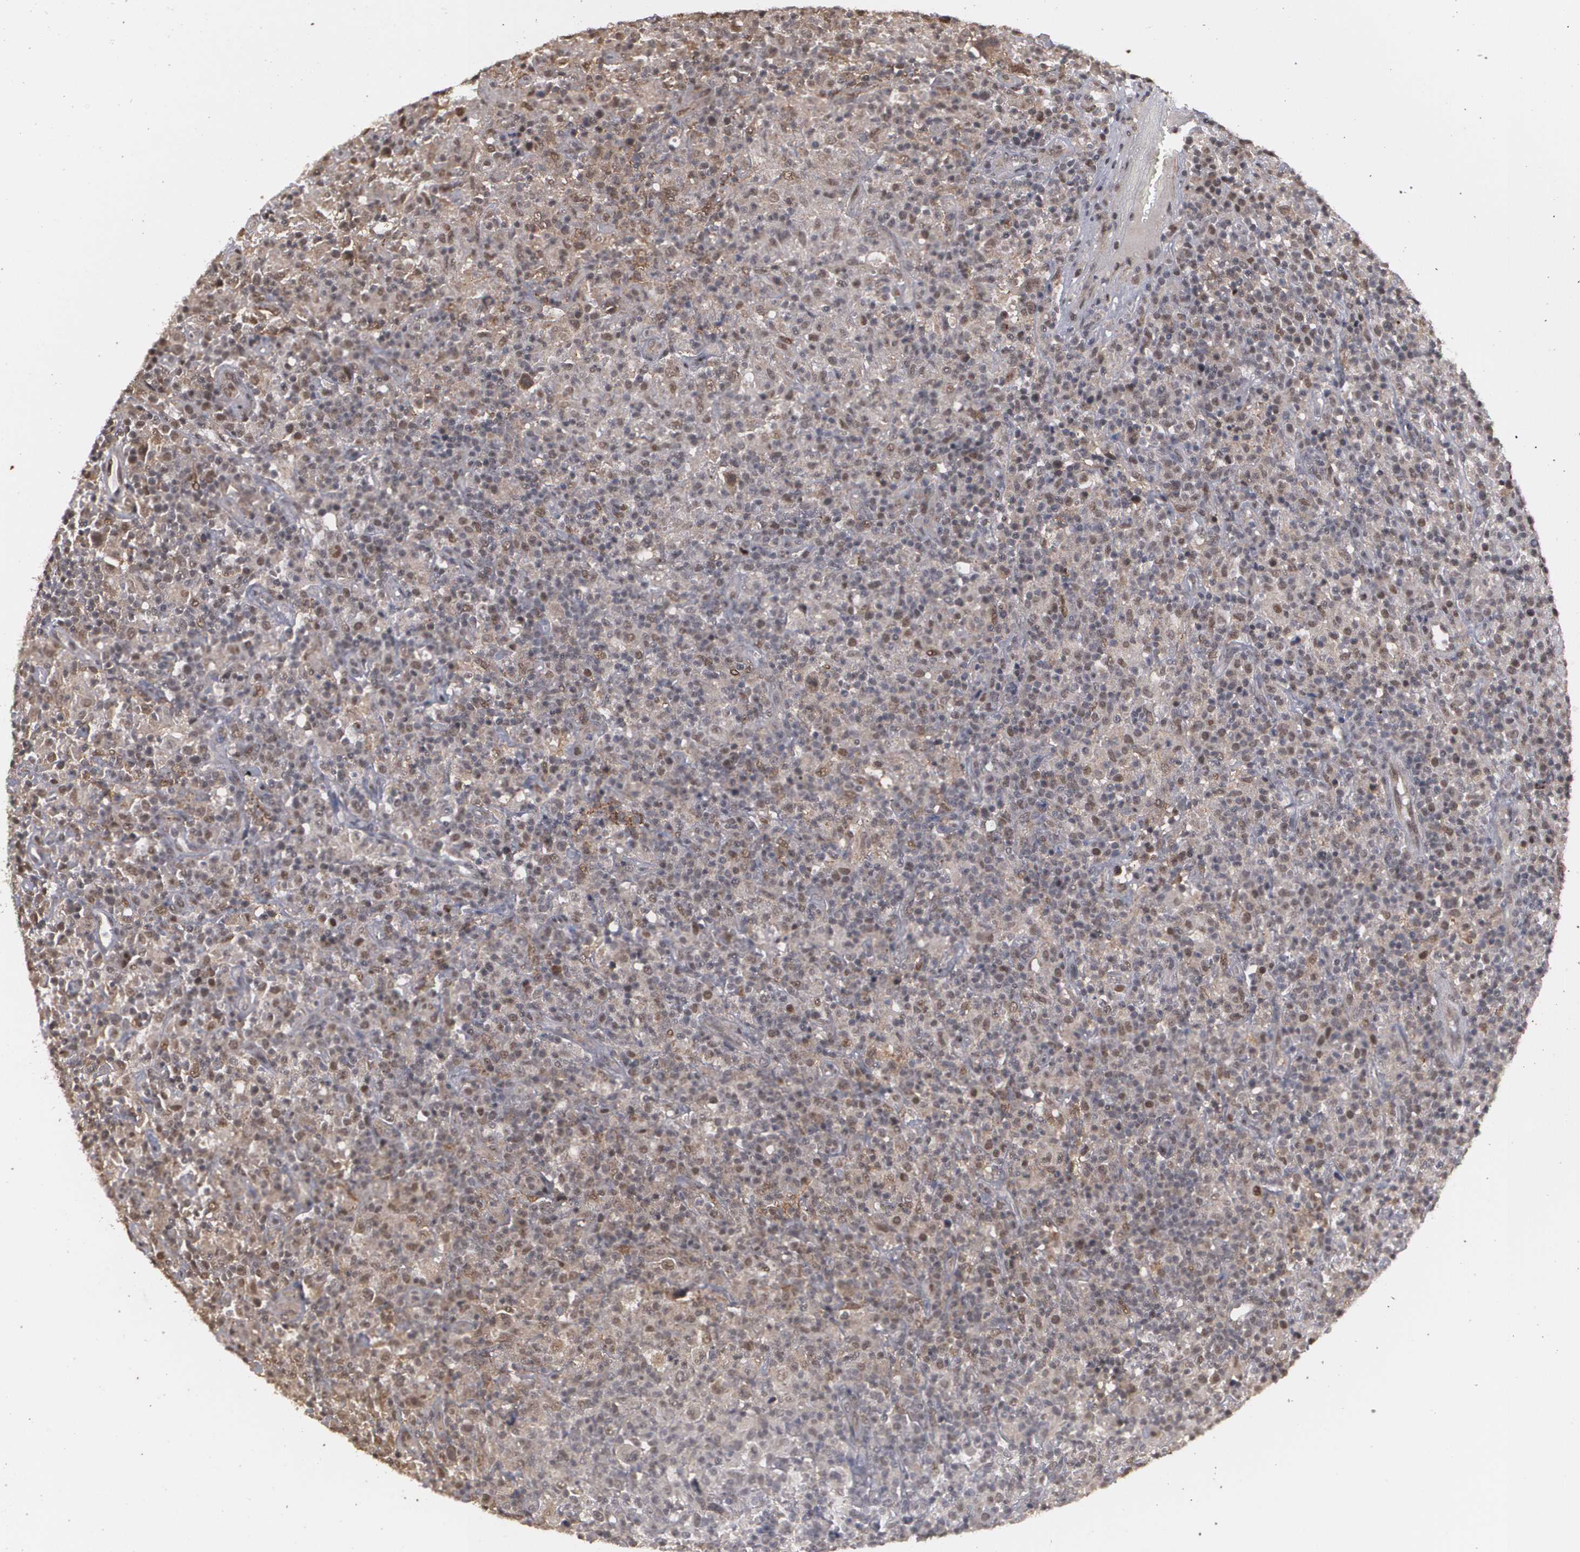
{"staining": {"intensity": "weak", "quantity": ">75%", "location": "cytoplasmic/membranous,nuclear"}, "tissue": "lymphoma", "cell_type": "Tumor cells", "image_type": "cancer", "snomed": [{"axis": "morphology", "description": "Hodgkin's disease, NOS"}, {"axis": "topography", "description": "Lymph node"}], "caption": "This histopathology image reveals immunohistochemistry (IHC) staining of human lymphoma, with low weak cytoplasmic/membranous and nuclear positivity in approximately >75% of tumor cells.", "gene": "ZNF75A", "patient": {"sex": "male", "age": 65}}